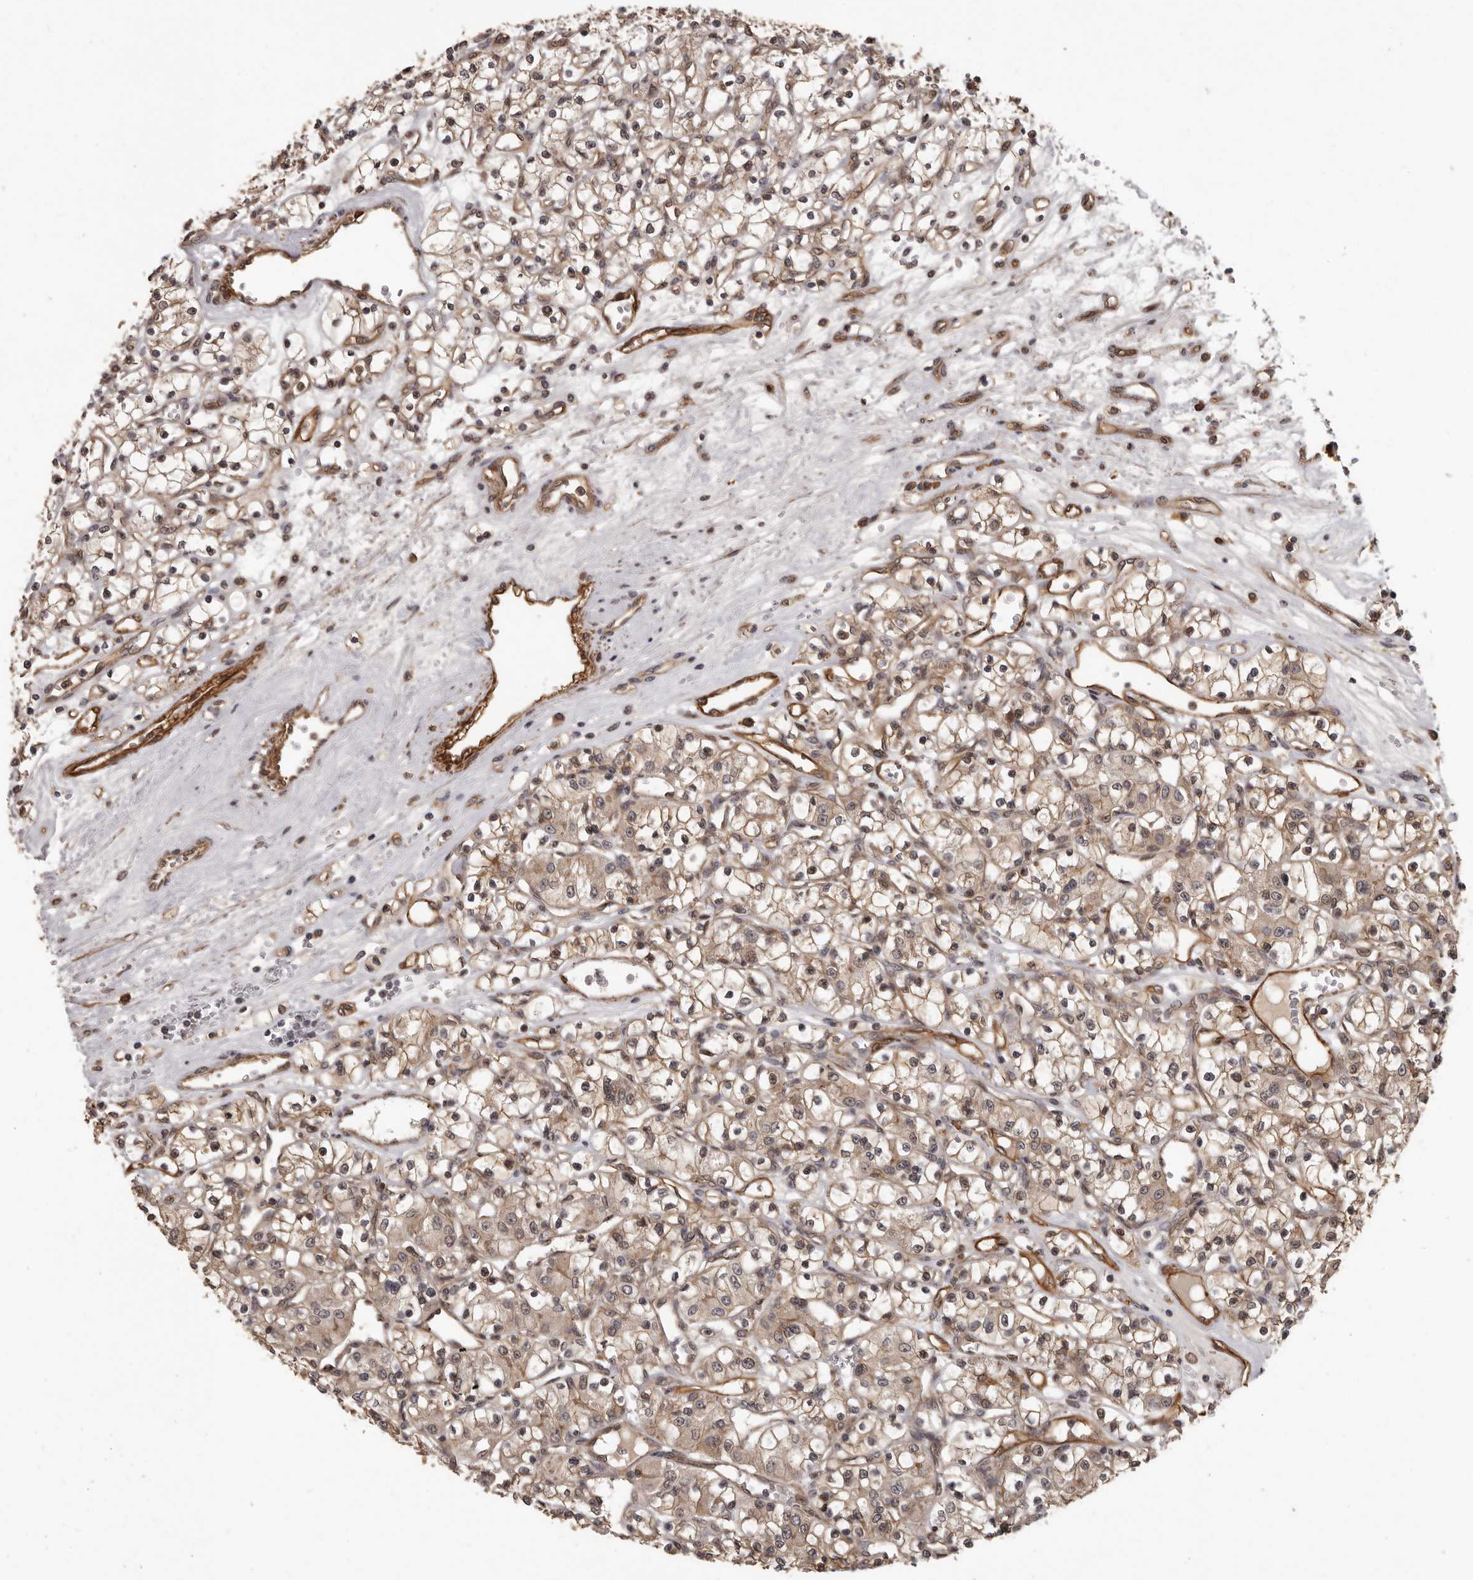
{"staining": {"intensity": "negative", "quantity": "none", "location": "none"}, "tissue": "renal cancer", "cell_type": "Tumor cells", "image_type": "cancer", "snomed": [{"axis": "morphology", "description": "Adenocarcinoma, NOS"}, {"axis": "topography", "description": "Kidney"}], "caption": "Renal cancer was stained to show a protein in brown. There is no significant positivity in tumor cells. (DAB immunohistochemistry with hematoxylin counter stain).", "gene": "SLITRK6", "patient": {"sex": "female", "age": 59}}